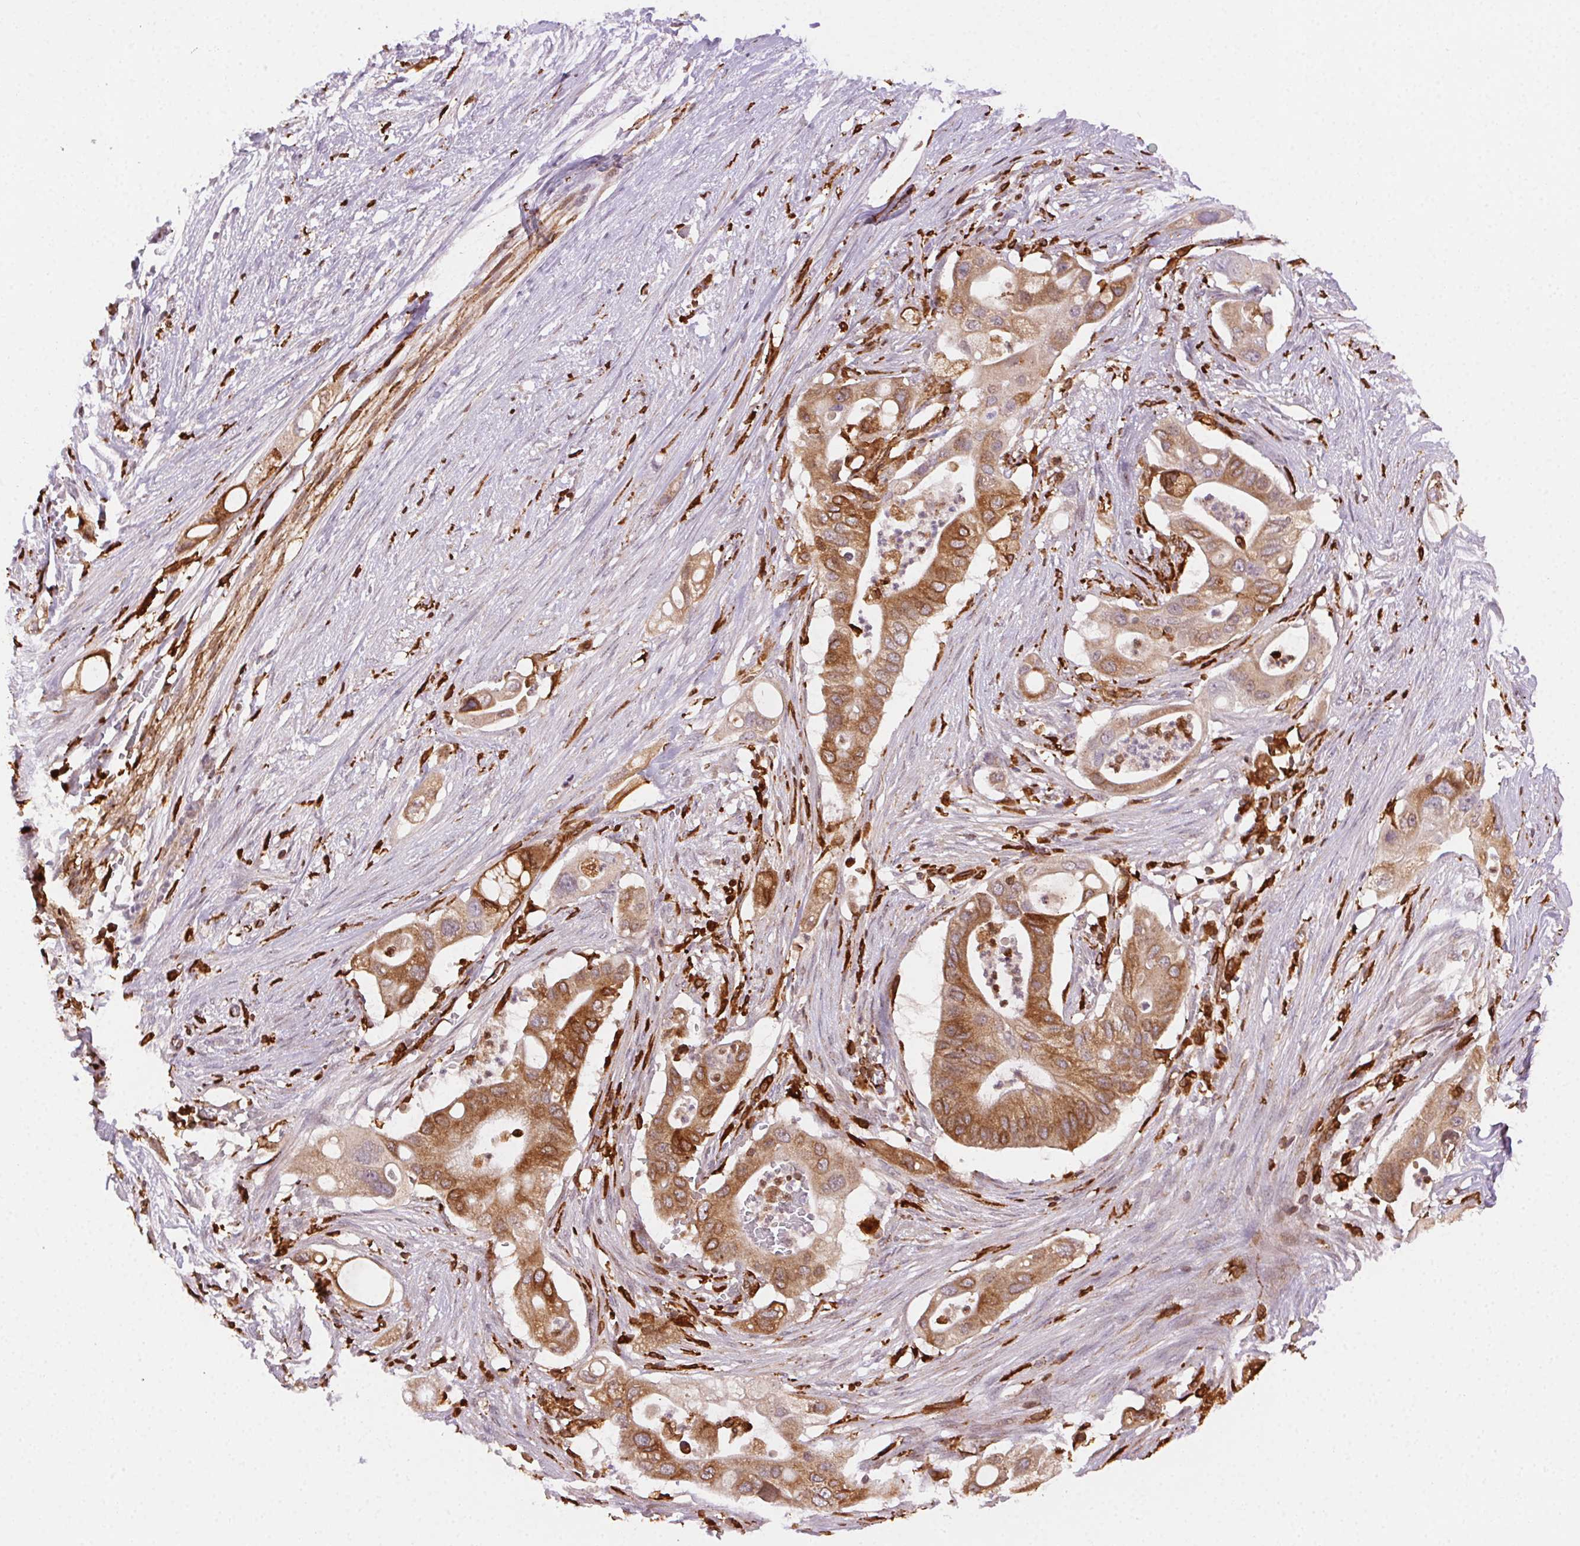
{"staining": {"intensity": "moderate", "quantity": ">75%", "location": "cytoplasmic/membranous"}, "tissue": "pancreatic cancer", "cell_type": "Tumor cells", "image_type": "cancer", "snomed": [{"axis": "morphology", "description": "Adenocarcinoma, NOS"}, {"axis": "topography", "description": "Pancreas"}], "caption": "A histopathology image of human adenocarcinoma (pancreatic) stained for a protein exhibits moderate cytoplasmic/membranous brown staining in tumor cells.", "gene": "RNASET2", "patient": {"sex": "female", "age": 72}}